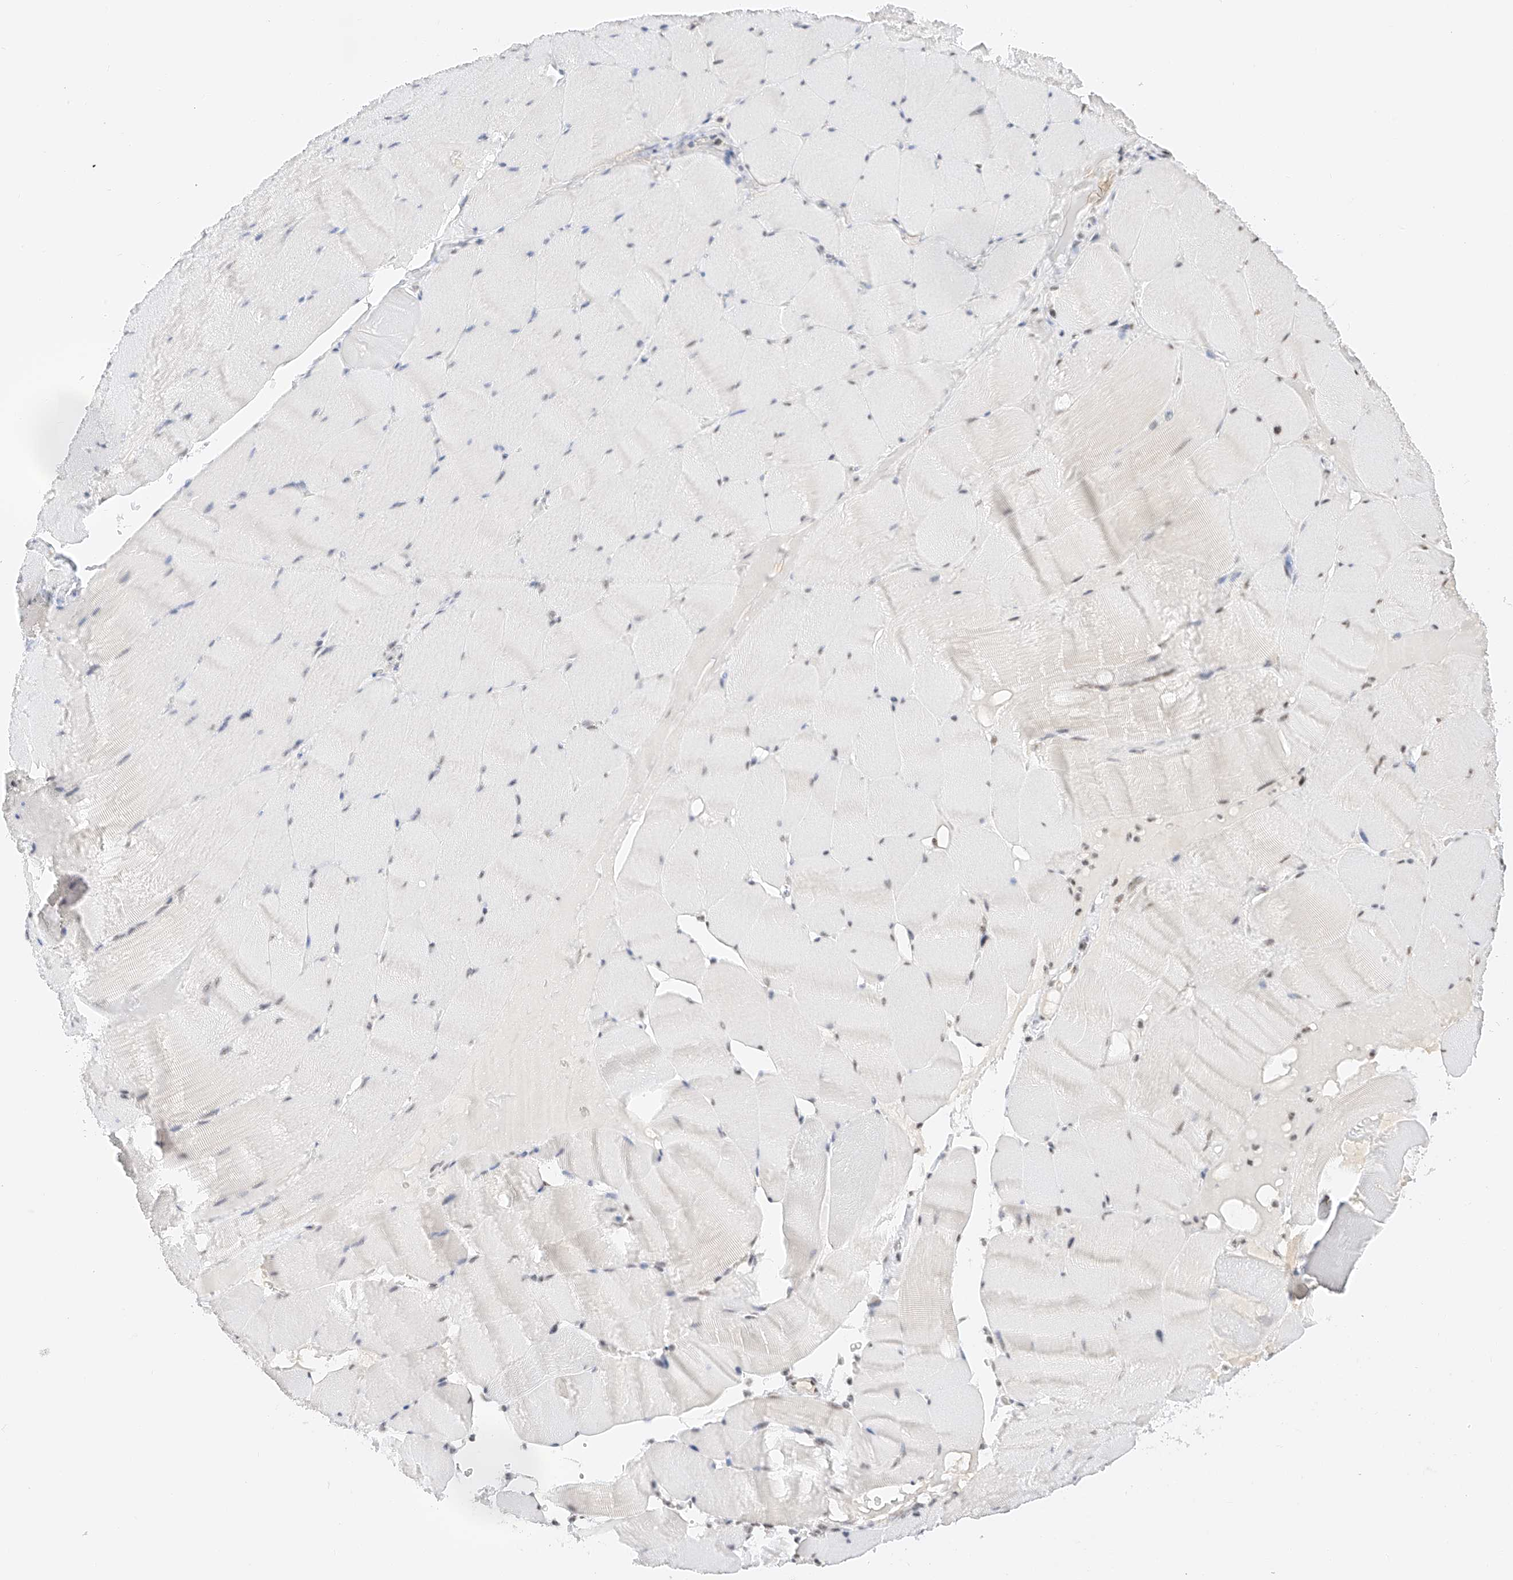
{"staining": {"intensity": "weak", "quantity": "<25%", "location": "nuclear"}, "tissue": "skeletal muscle", "cell_type": "Myocytes", "image_type": "normal", "snomed": [{"axis": "morphology", "description": "Normal tissue, NOS"}, {"axis": "topography", "description": "Skeletal muscle"}], "caption": "Human skeletal muscle stained for a protein using immunohistochemistry shows no expression in myocytes.", "gene": "NRF1", "patient": {"sex": "male", "age": 62}}